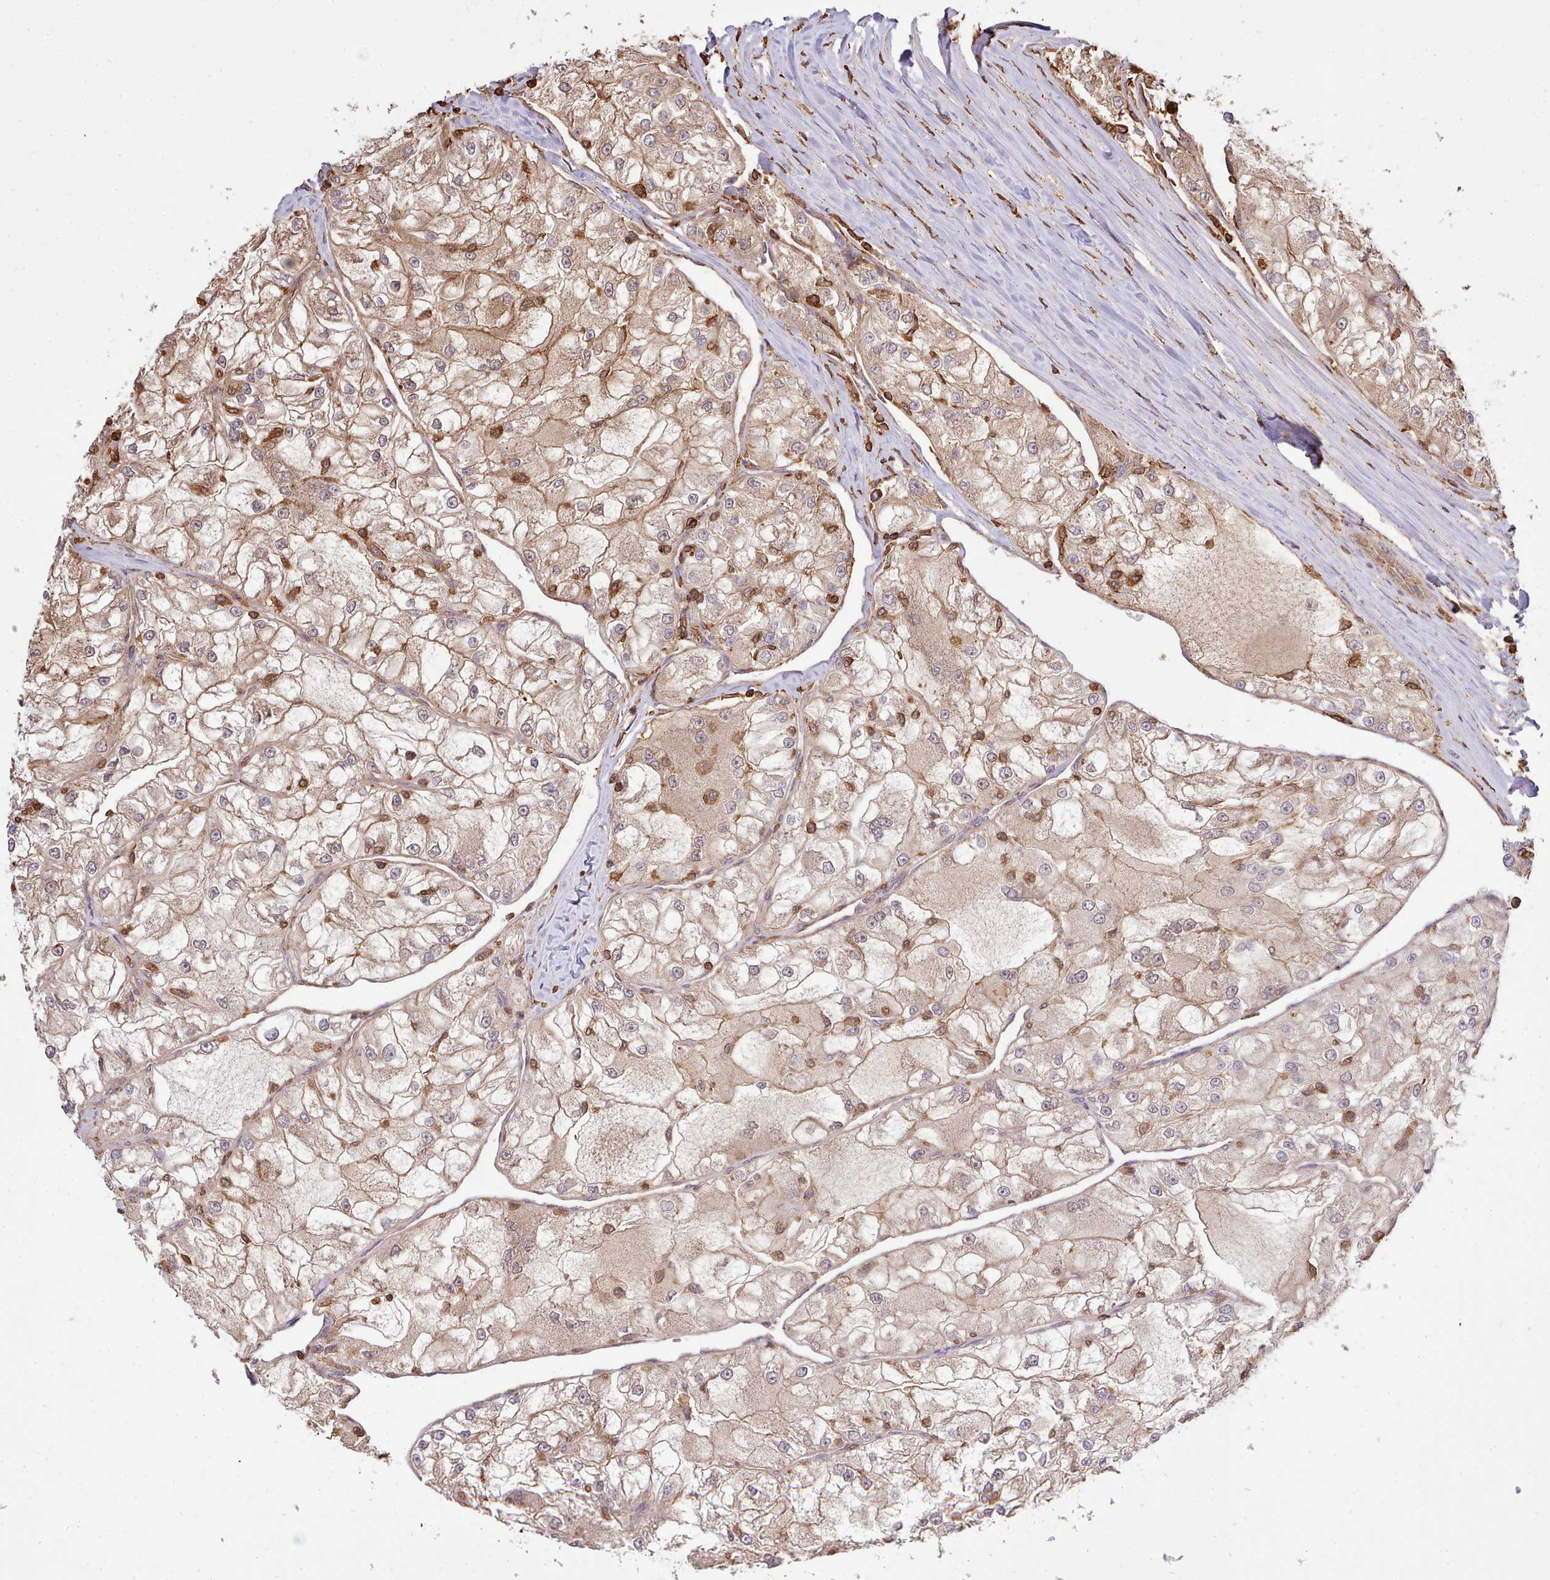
{"staining": {"intensity": "moderate", "quantity": ">75%", "location": "cytoplasmic/membranous"}, "tissue": "renal cancer", "cell_type": "Tumor cells", "image_type": "cancer", "snomed": [{"axis": "morphology", "description": "Adenocarcinoma, NOS"}, {"axis": "topography", "description": "Kidney"}], "caption": "High-magnification brightfield microscopy of renal adenocarcinoma stained with DAB (brown) and counterstained with hematoxylin (blue). tumor cells exhibit moderate cytoplasmic/membranous staining is identified in about>75% of cells.", "gene": "CAPZA1", "patient": {"sex": "female", "age": 72}}